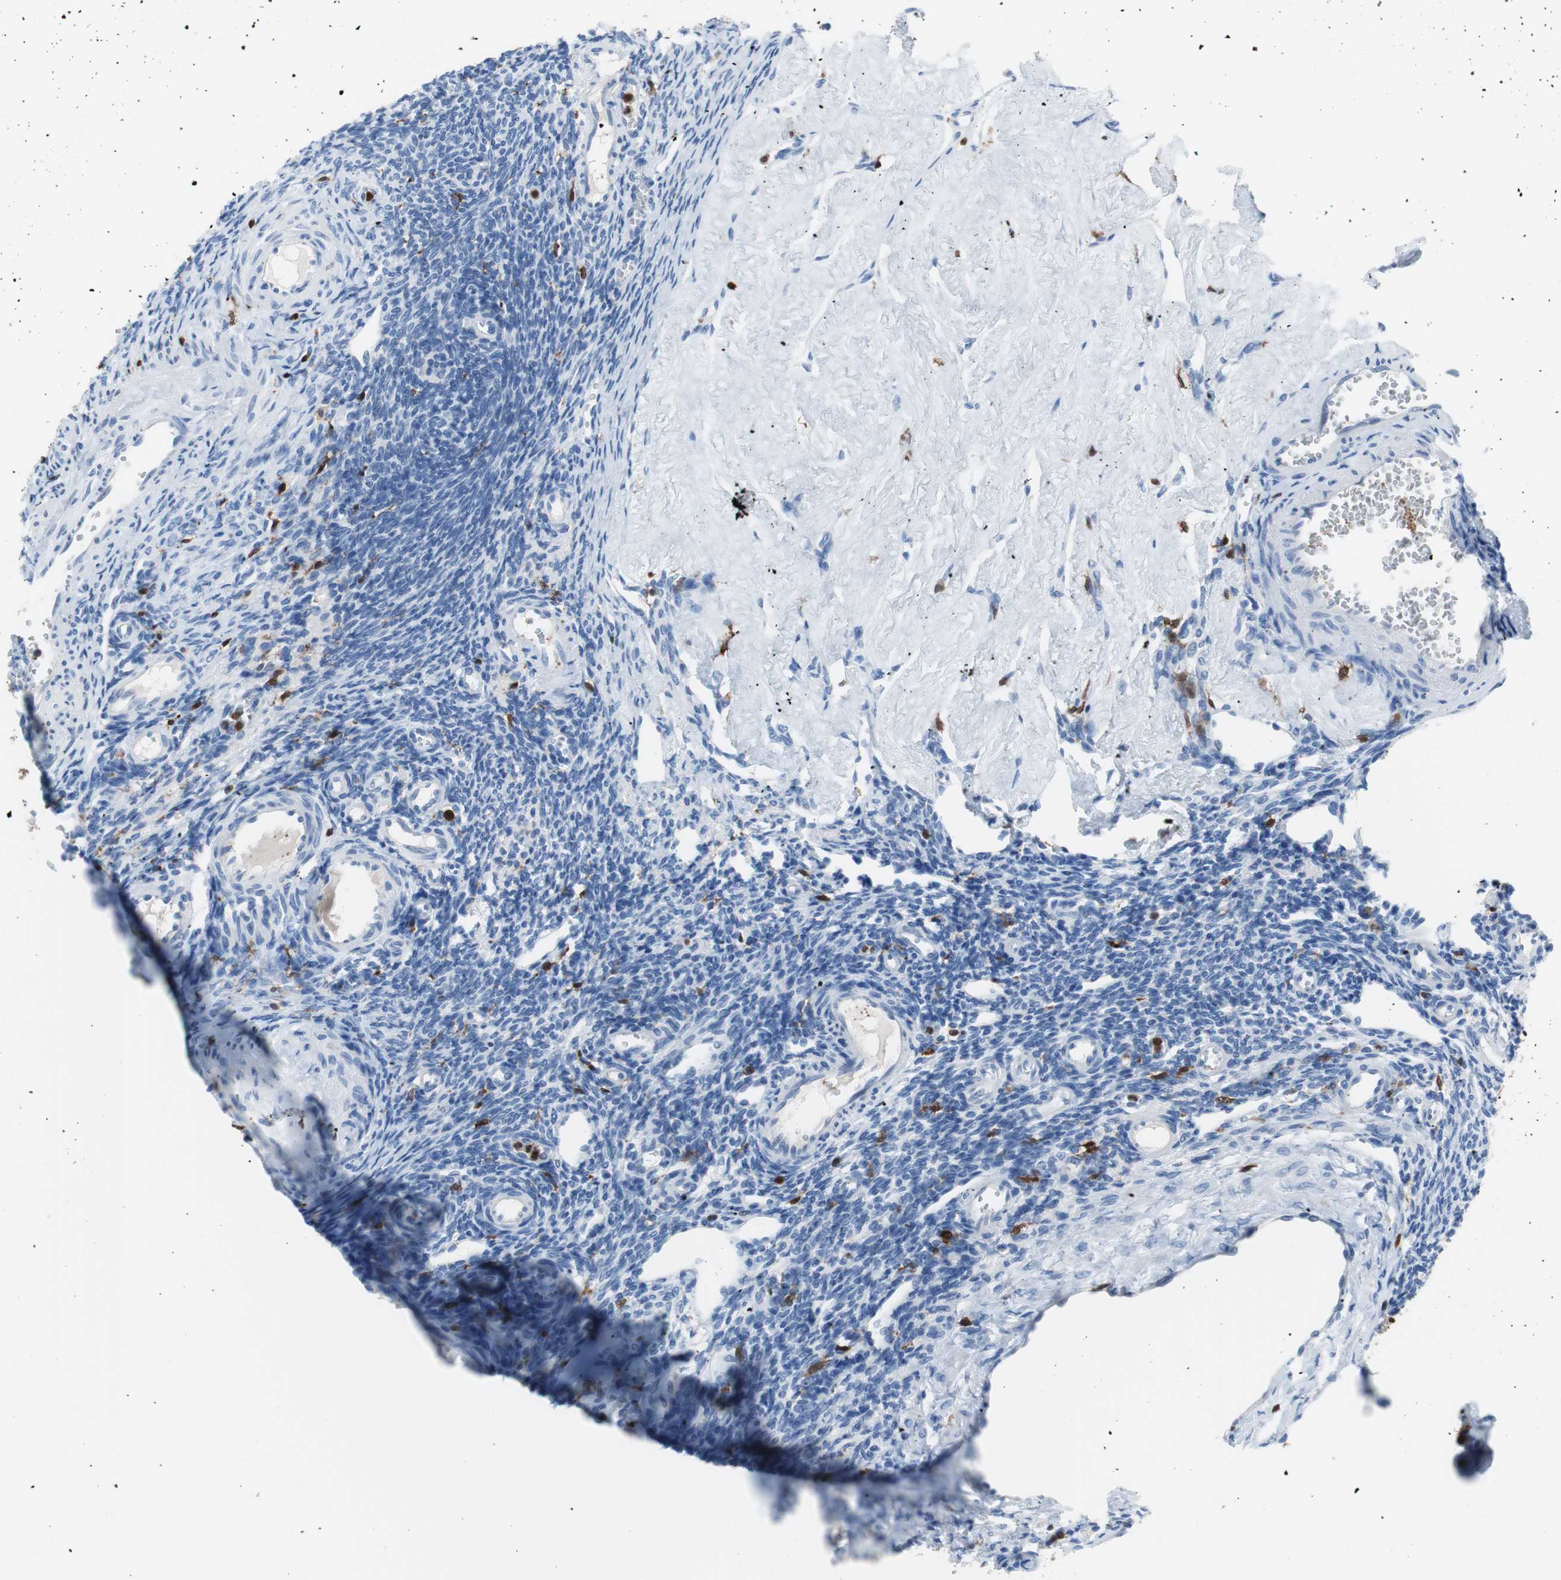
{"staining": {"intensity": "negative", "quantity": "none", "location": "none"}, "tissue": "ovary", "cell_type": "Follicle cells", "image_type": "normal", "snomed": [{"axis": "morphology", "description": "Normal tissue, NOS"}, {"axis": "topography", "description": "Ovary"}], "caption": "This micrograph is of unremarkable ovary stained with IHC to label a protein in brown with the nuclei are counter-stained blue. There is no positivity in follicle cells.", "gene": "SYK", "patient": {"sex": "female", "age": 33}}